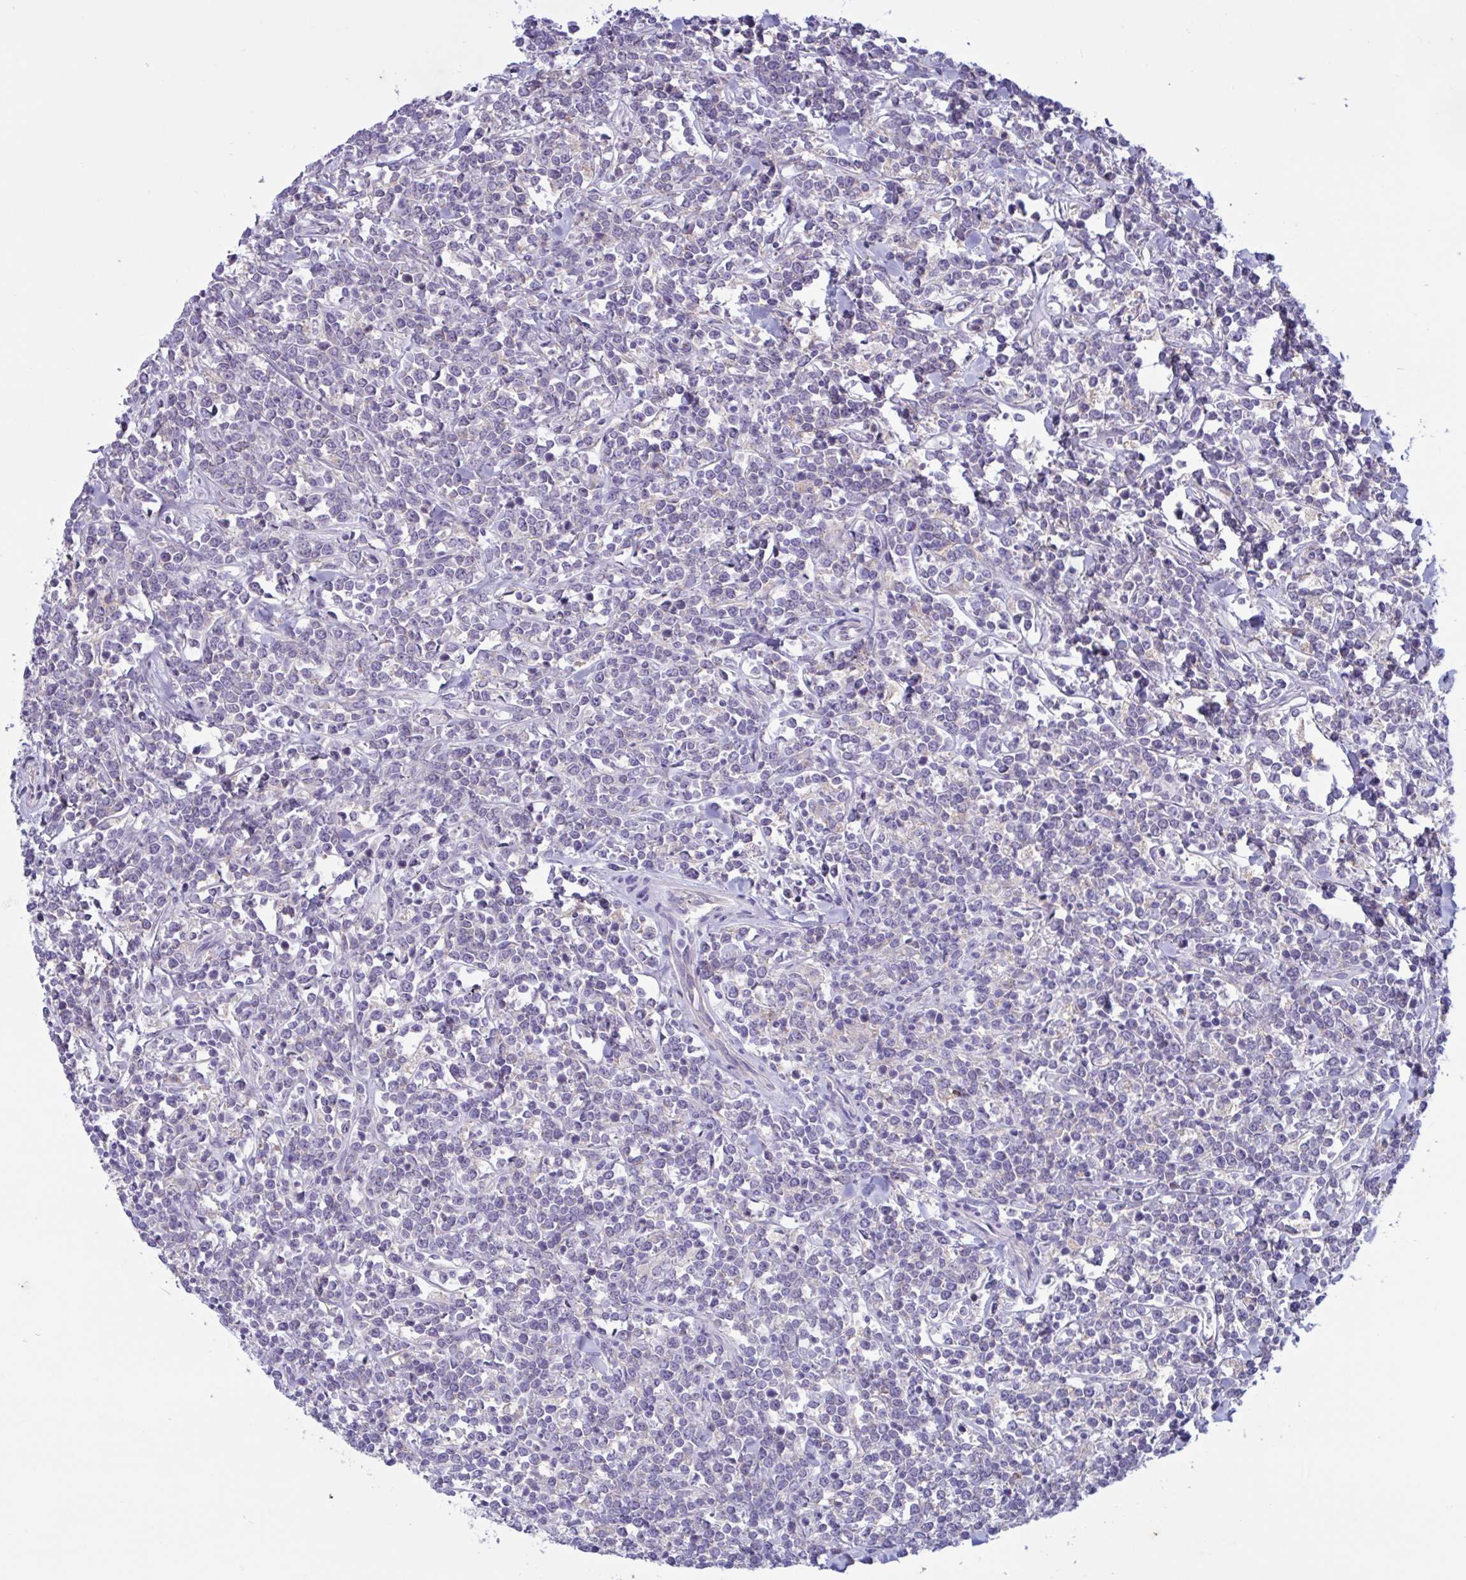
{"staining": {"intensity": "negative", "quantity": "none", "location": "none"}, "tissue": "lymphoma", "cell_type": "Tumor cells", "image_type": "cancer", "snomed": [{"axis": "morphology", "description": "Malignant lymphoma, non-Hodgkin's type, High grade"}, {"axis": "topography", "description": "Small intestine"}, {"axis": "topography", "description": "Colon"}], "caption": "Tumor cells are negative for protein expression in human malignant lymphoma, non-Hodgkin's type (high-grade). The staining is performed using DAB (3,3'-diaminobenzidine) brown chromogen with nuclei counter-stained in using hematoxylin.", "gene": "SLC66A1", "patient": {"sex": "male", "age": 8}}